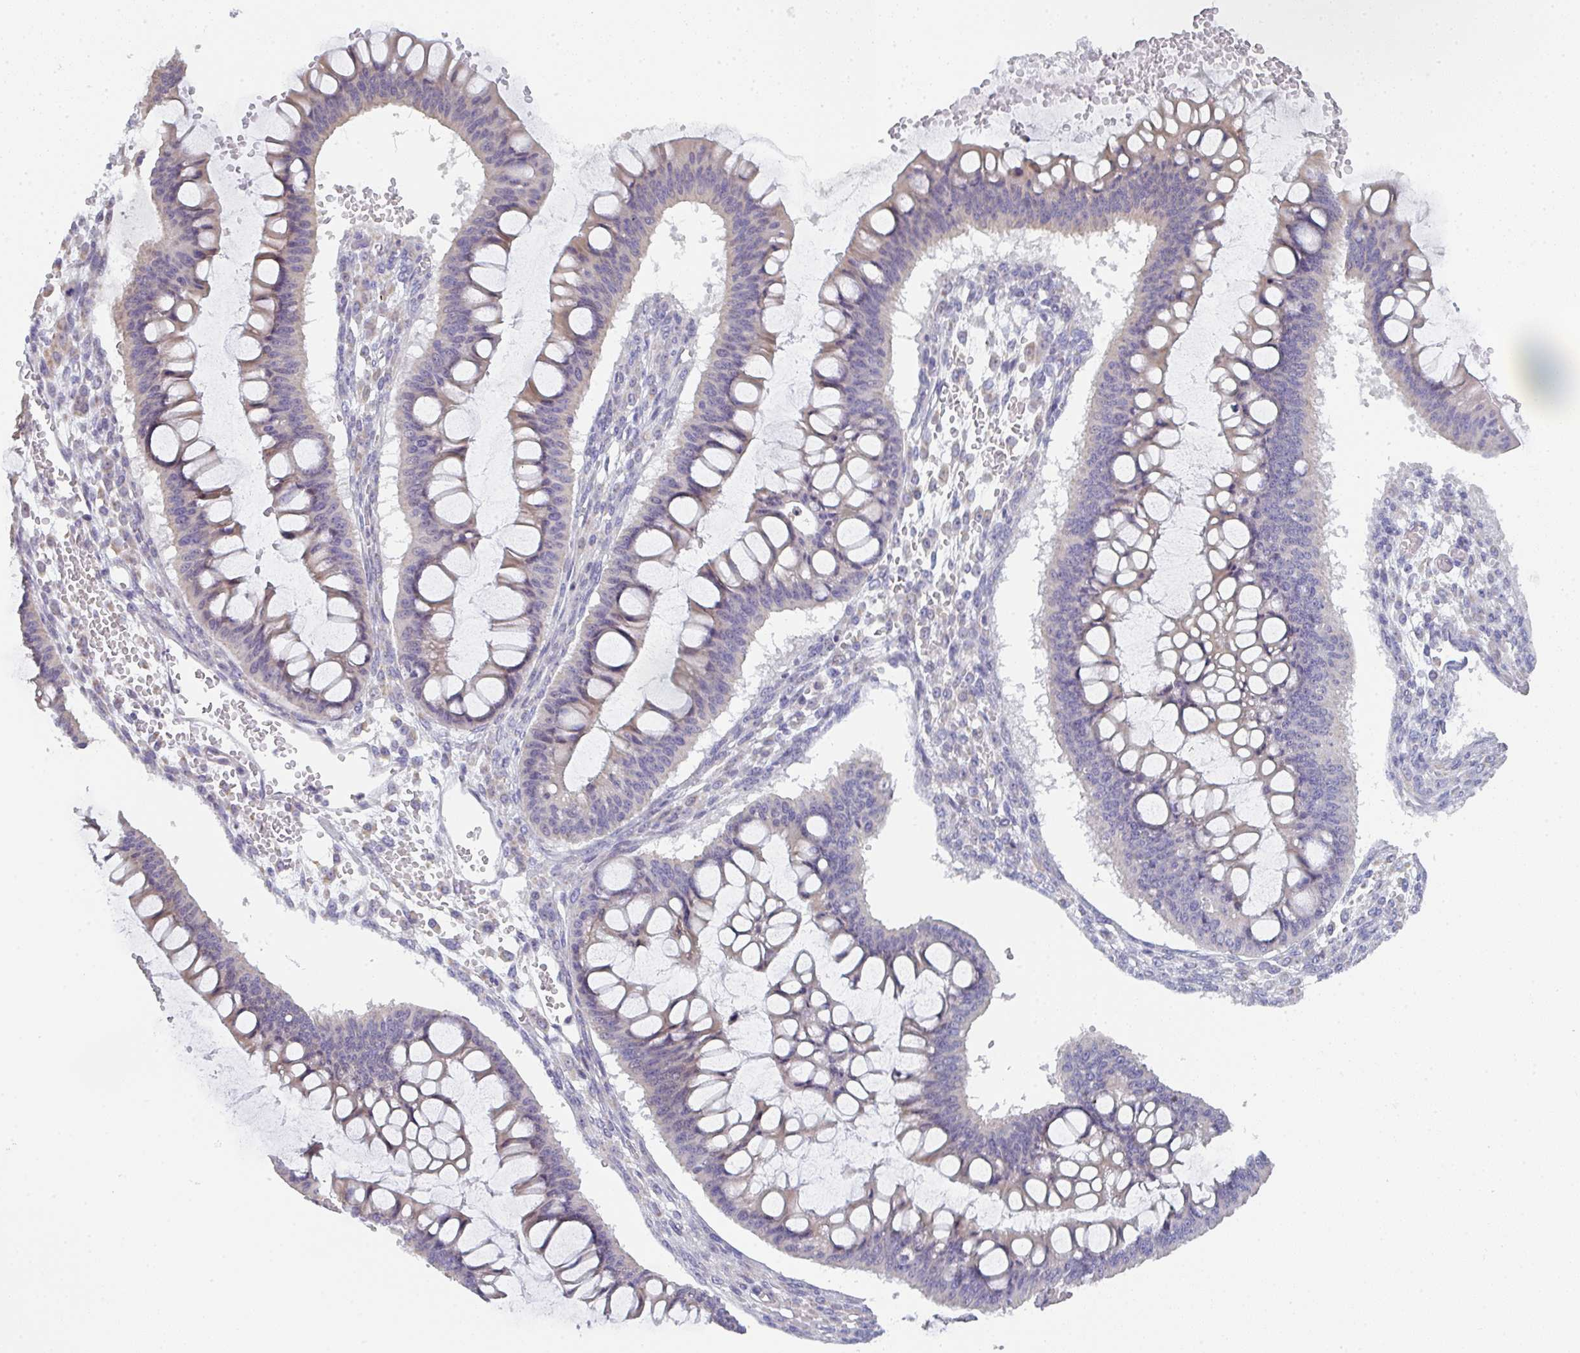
{"staining": {"intensity": "weak", "quantity": "25%-75%", "location": "cytoplasmic/membranous"}, "tissue": "ovarian cancer", "cell_type": "Tumor cells", "image_type": "cancer", "snomed": [{"axis": "morphology", "description": "Cystadenocarcinoma, mucinous, NOS"}, {"axis": "topography", "description": "Ovary"}], "caption": "Immunohistochemical staining of human ovarian cancer (mucinous cystadenocarcinoma) demonstrates weak cytoplasmic/membranous protein staining in approximately 25%-75% of tumor cells.", "gene": "CACNA1S", "patient": {"sex": "female", "age": 73}}